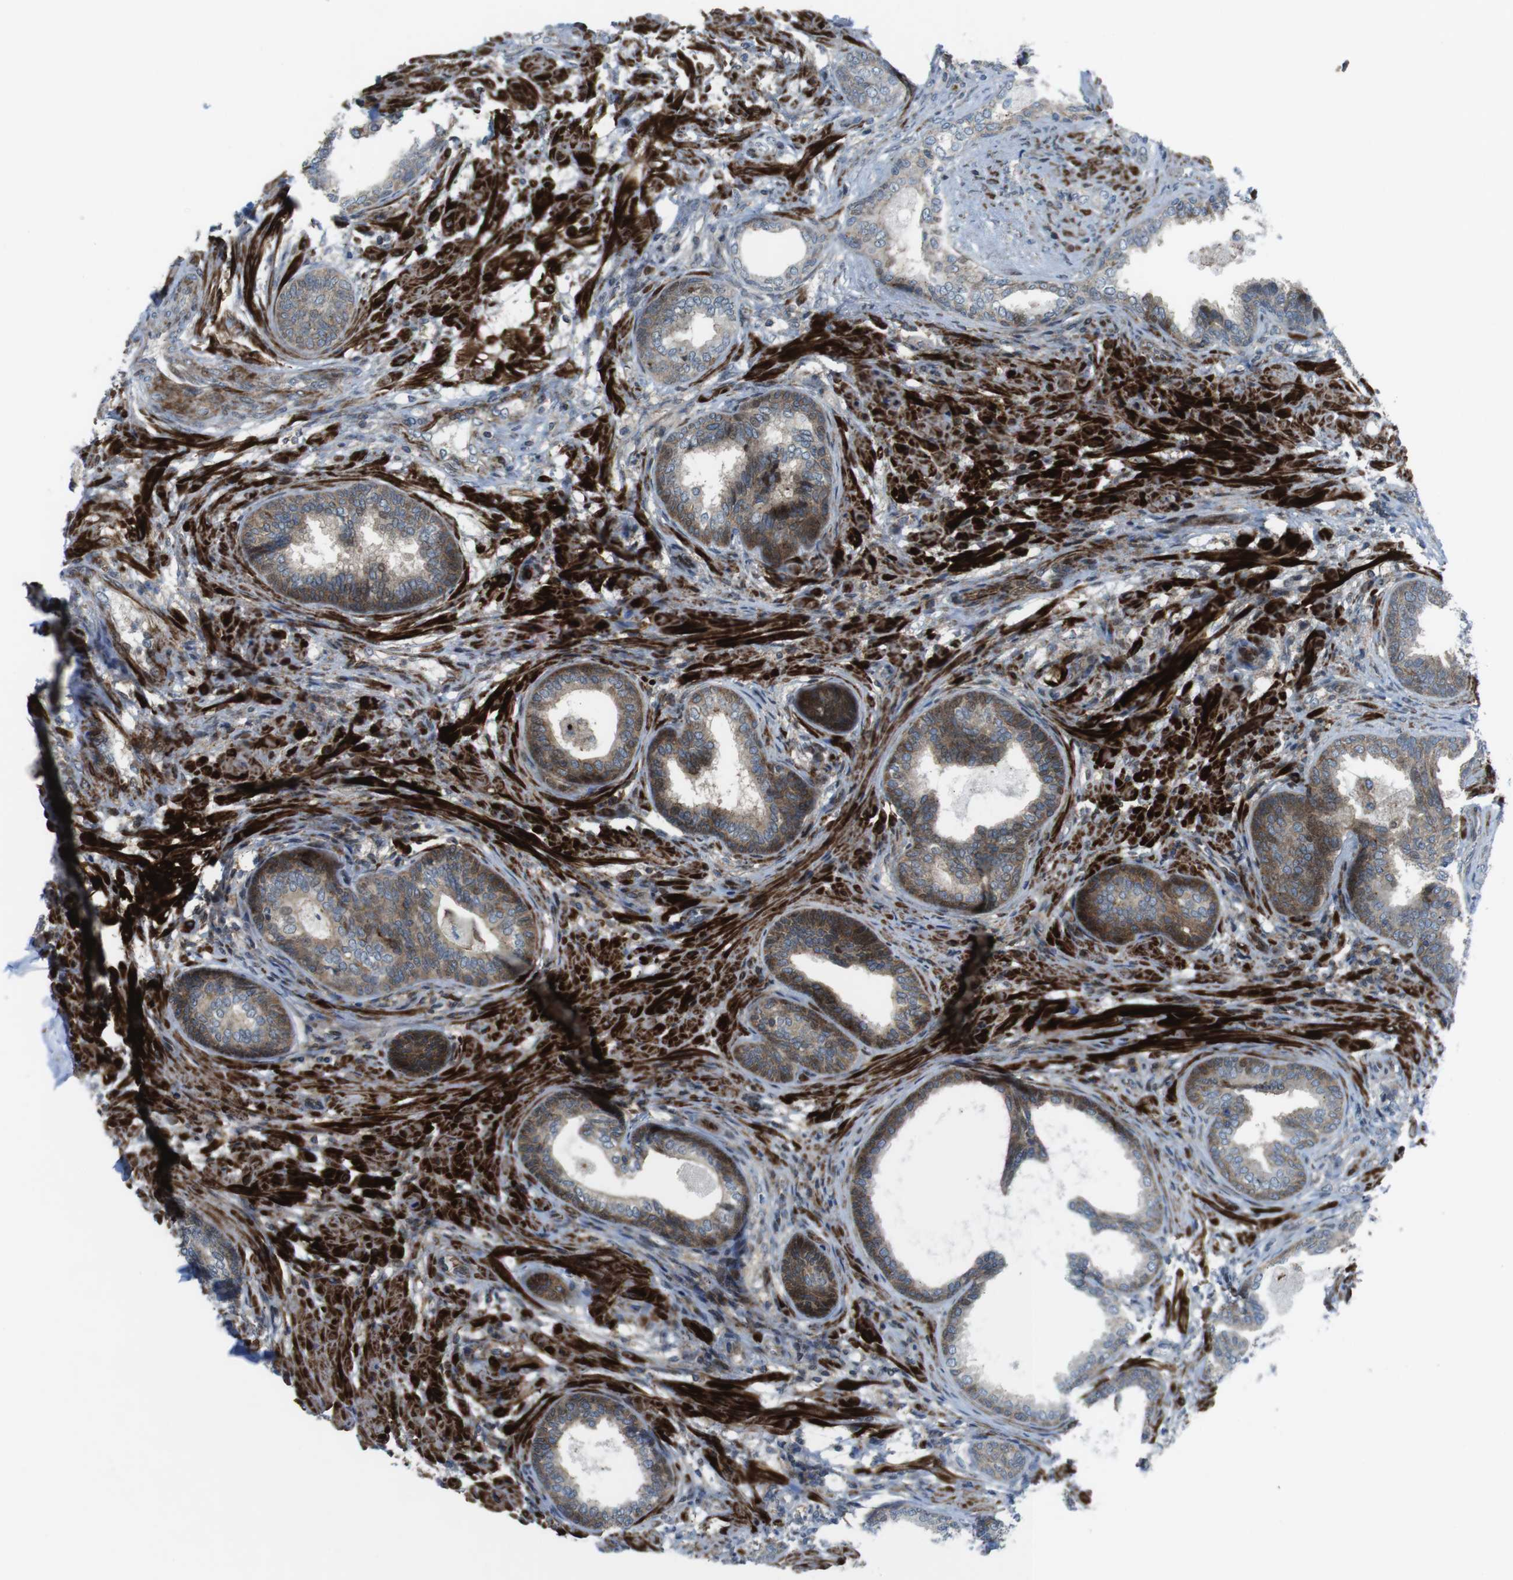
{"staining": {"intensity": "moderate", "quantity": ">75%", "location": "cytoplasmic/membranous"}, "tissue": "prostate", "cell_type": "Glandular cells", "image_type": "normal", "snomed": [{"axis": "morphology", "description": "Normal tissue, NOS"}, {"axis": "topography", "description": "Prostate"}], "caption": "Immunohistochemistry (DAB) staining of benign prostate demonstrates moderate cytoplasmic/membranous protein expression in about >75% of glandular cells.", "gene": "CUL7", "patient": {"sex": "male", "age": 76}}